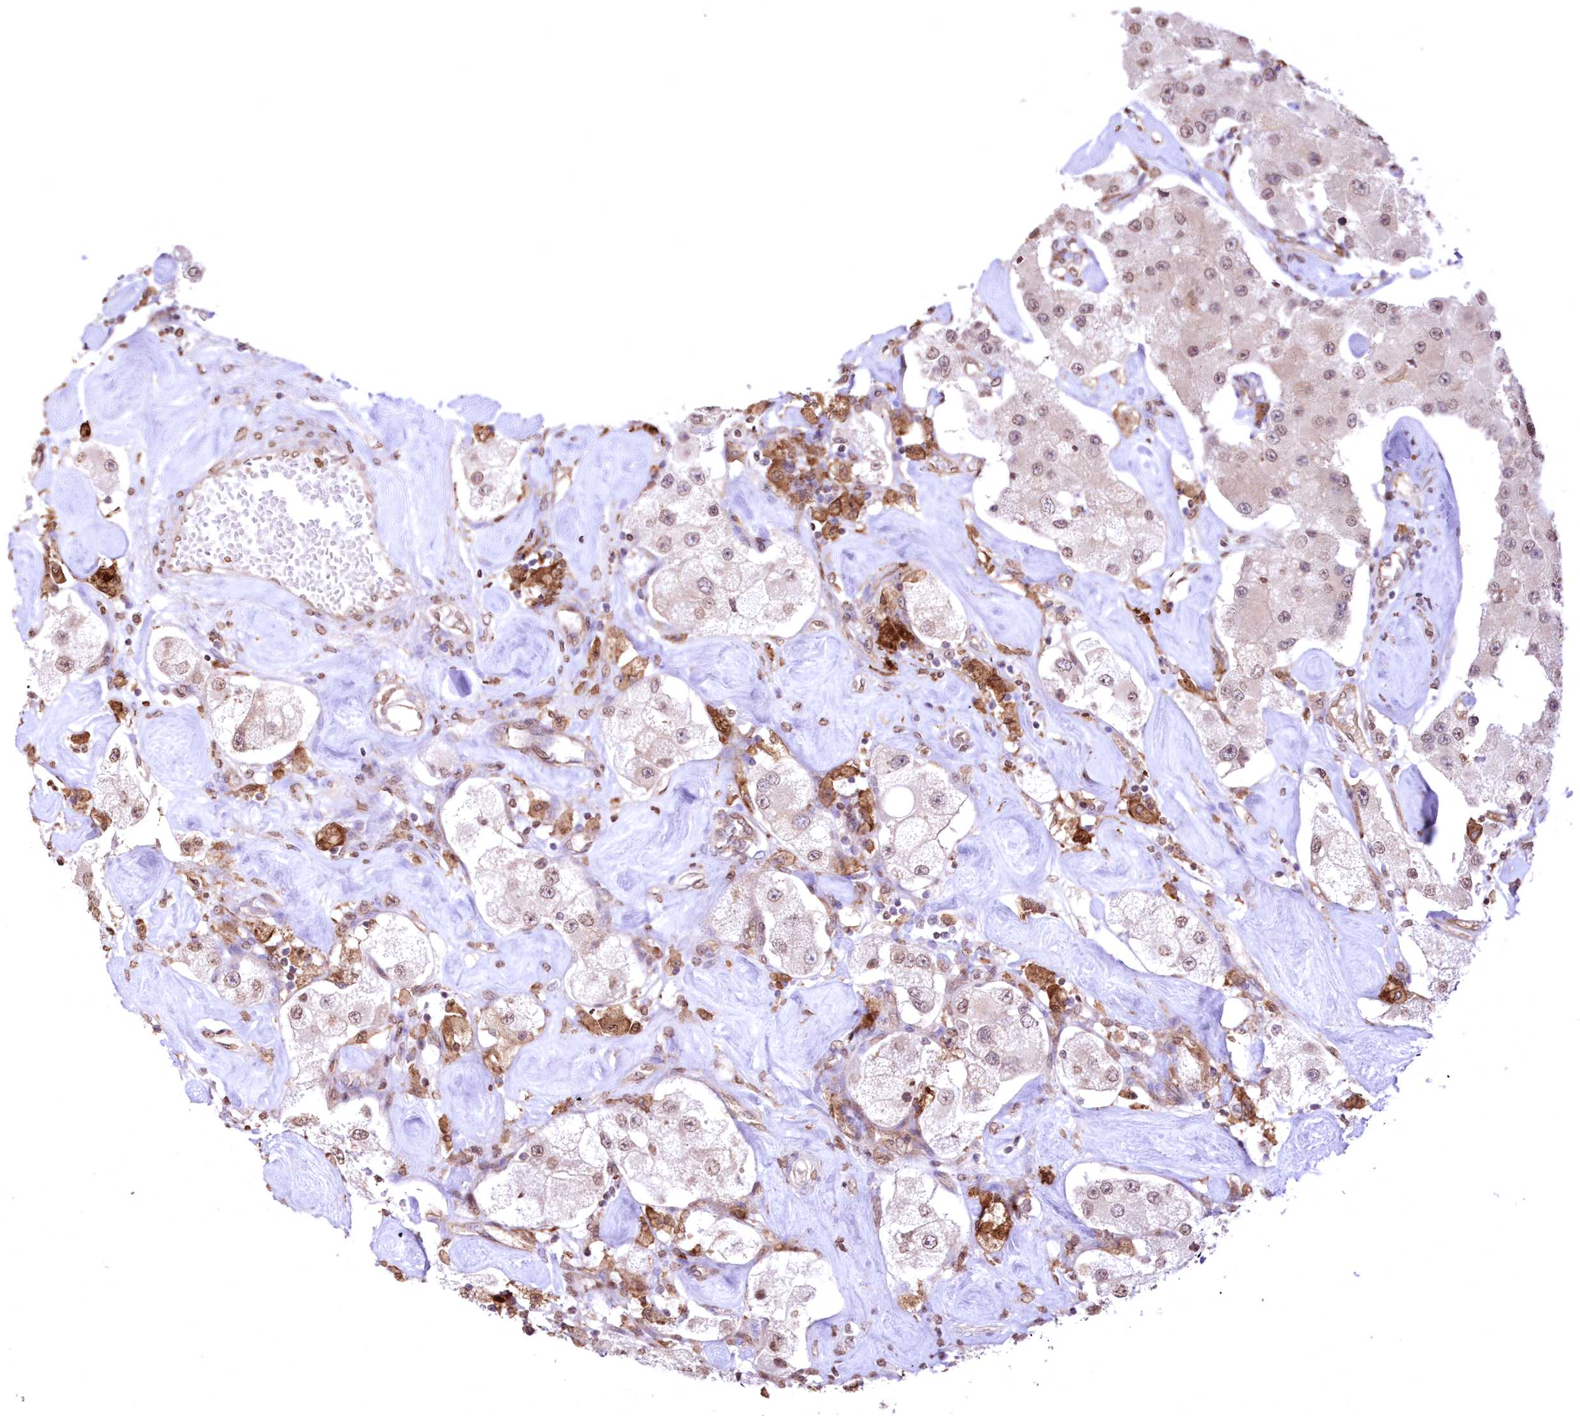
{"staining": {"intensity": "weak", "quantity": ">75%", "location": "nuclear"}, "tissue": "carcinoid", "cell_type": "Tumor cells", "image_type": "cancer", "snomed": [{"axis": "morphology", "description": "Carcinoid, malignant, NOS"}, {"axis": "topography", "description": "Pancreas"}], "caption": "Immunohistochemical staining of malignant carcinoid reveals weak nuclear protein expression in about >75% of tumor cells. (Stains: DAB (3,3'-diaminobenzidine) in brown, nuclei in blue, Microscopy: brightfield microscopy at high magnification).", "gene": "FCHO2", "patient": {"sex": "male", "age": 41}}